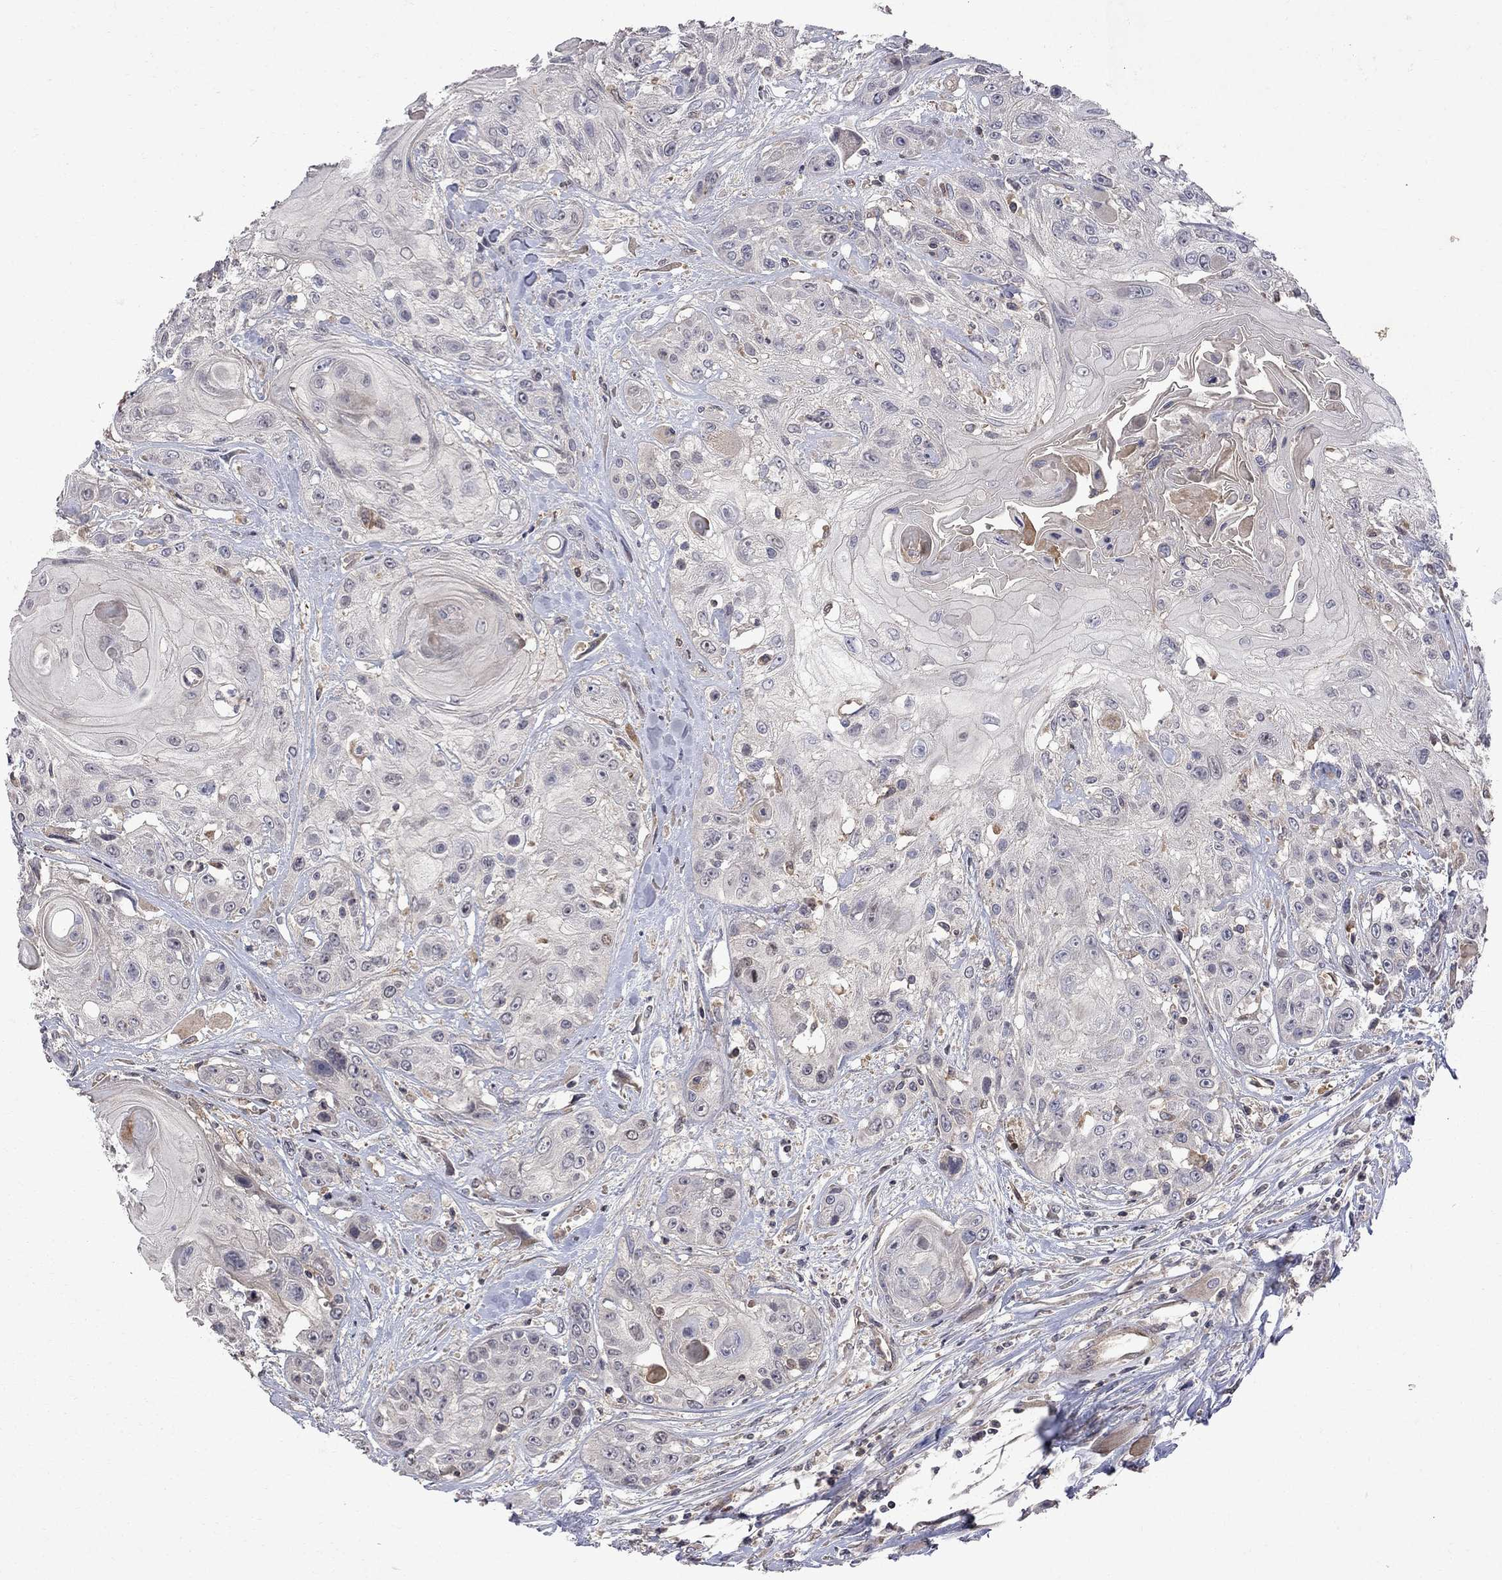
{"staining": {"intensity": "negative", "quantity": "none", "location": "none"}, "tissue": "head and neck cancer", "cell_type": "Tumor cells", "image_type": "cancer", "snomed": [{"axis": "morphology", "description": "Squamous cell carcinoma, NOS"}, {"axis": "topography", "description": "Head-Neck"}], "caption": "A high-resolution histopathology image shows immunohistochemistry staining of head and neck cancer, which exhibits no significant expression in tumor cells. (DAB IHC visualized using brightfield microscopy, high magnification).", "gene": "ABI3", "patient": {"sex": "female", "age": 59}}